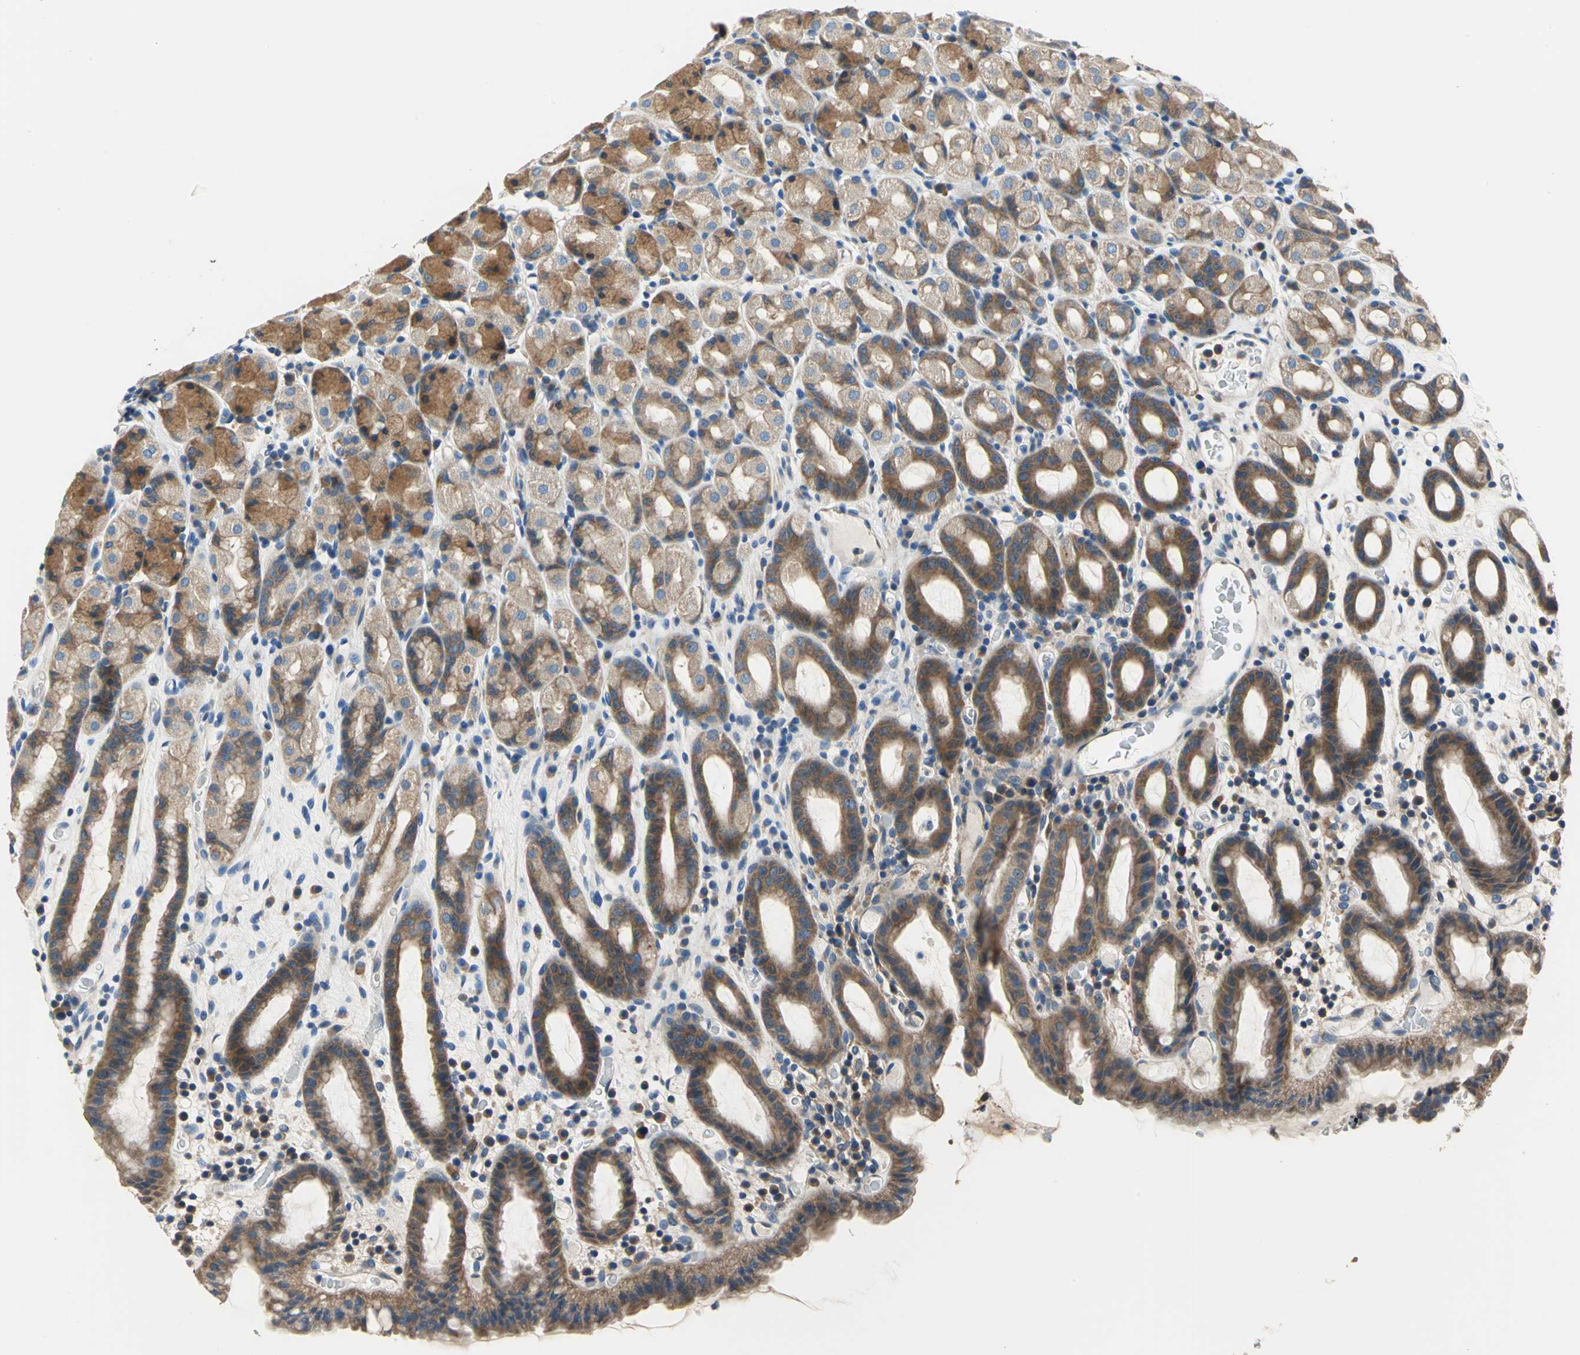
{"staining": {"intensity": "moderate", "quantity": ">75%", "location": "cytoplasmic/membranous"}, "tissue": "stomach", "cell_type": "Glandular cells", "image_type": "normal", "snomed": [{"axis": "morphology", "description": "Normal tissue, NOS"}, {"axis": "topography", "description": "Stomach, upper"}], "caption": "Immunohistochemical staining of benign stomach demonstrates >75% levels of moderate cytoplasmic/membranous protein expression in about >75% of glandular cells.", "gene": "DDX3X", "patient": {"sex": "male", "age": 68}}